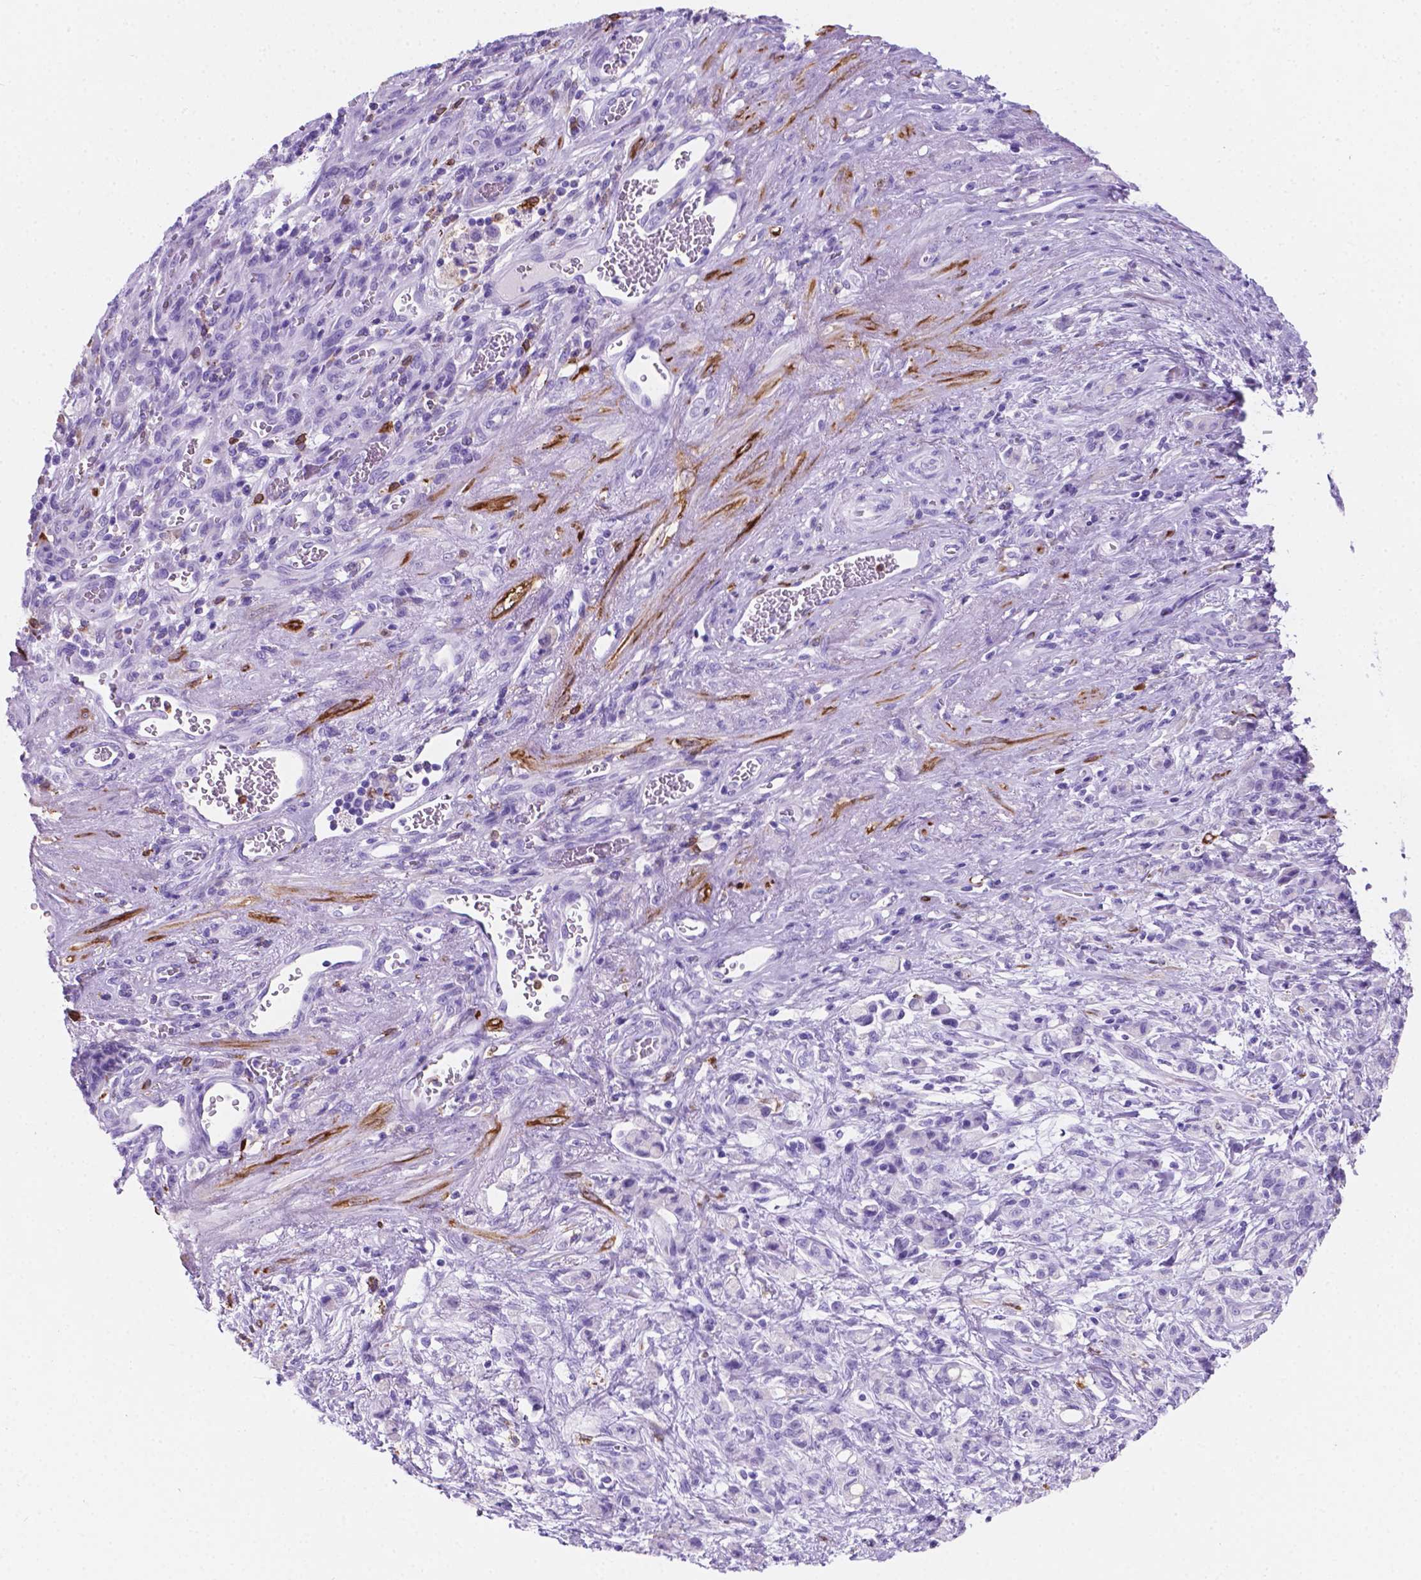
{"staining": {"intensity": "negative", "quantity": "none", "location": "none"}, "tissue": "stomach cancer", "cell_type": "Tumor cells", "image_type": "cancer", "snomed": [{"axis": "morphology", "description": "Adenocarcinoma, NOS"}, {"axis": "topography", "description": "Stomach"}], "caption": "Tumor cells are negative for protein expression in human adenocarcinoma (stomach). The staining is performed using DAB (3,3'-diaminobenzidine) brown chromogen with nuclei counter-stained in using hematoxylin.", "gene": "MACF1", "patient": {"sex": "male", "age": 77}}